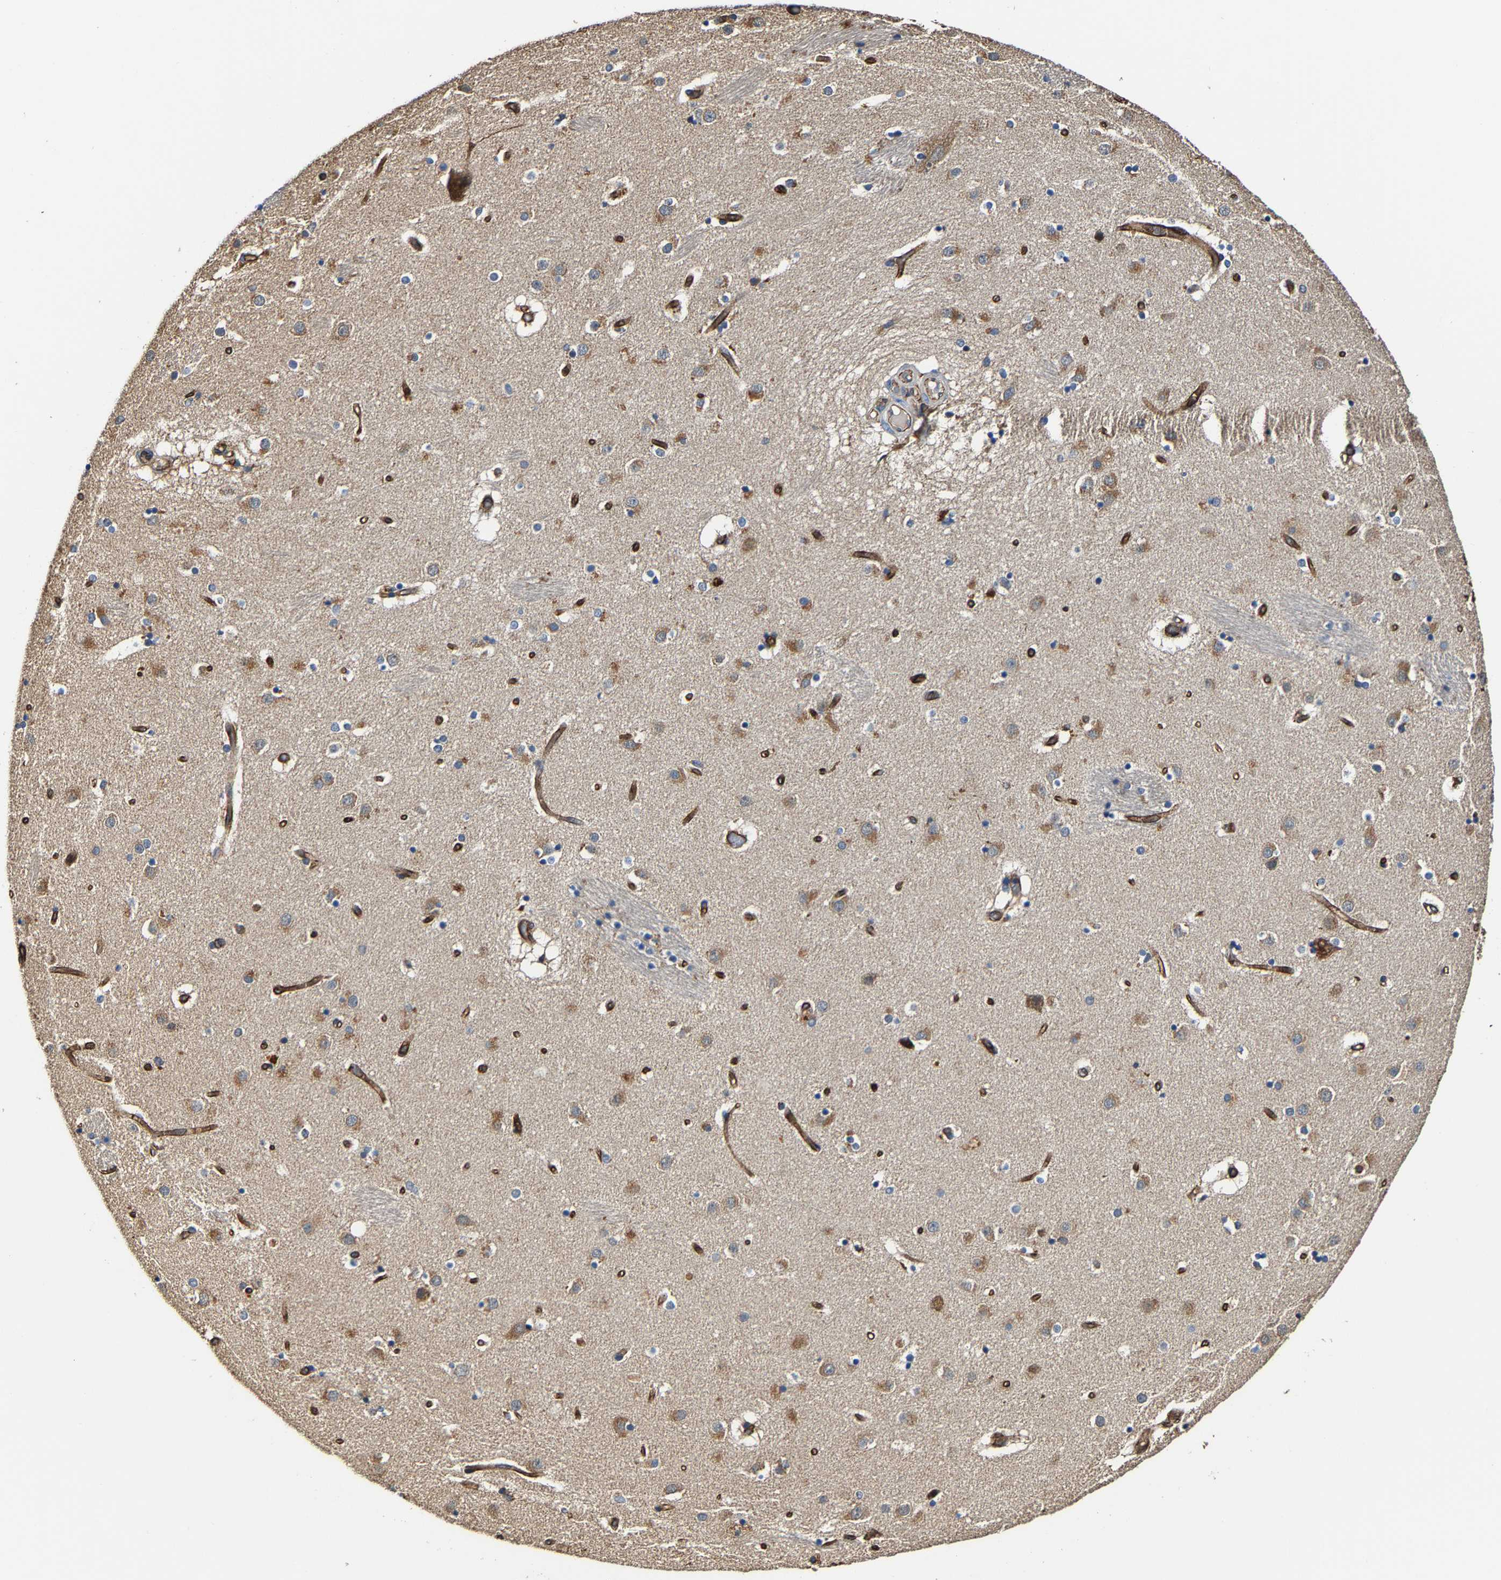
{"staining": {"intensity": "strong", "quantity": "<25%", "location": "cytoplasmic/membranous"}, "tissue": "caudate", "cell_type": "Glial cells", "image_type": "normal", "snomed": [{"axis": "morphology", "description": "Normal tissue, NOS"}, {"axis": "topography", "description": "Lateral ventricle wall"}], "caption": "Immunohistochemistry (IHC) photomicrograph of normal caudate: human caudate stained using IHC displays medium levels of strong protein expression localized specifically in the cytoplasmic/membranous of glial cells, appearing as a cytoplasmic/membranous brown color.", "gene": "GFRA3", "patient": {"sex": "male", "age": 70}}